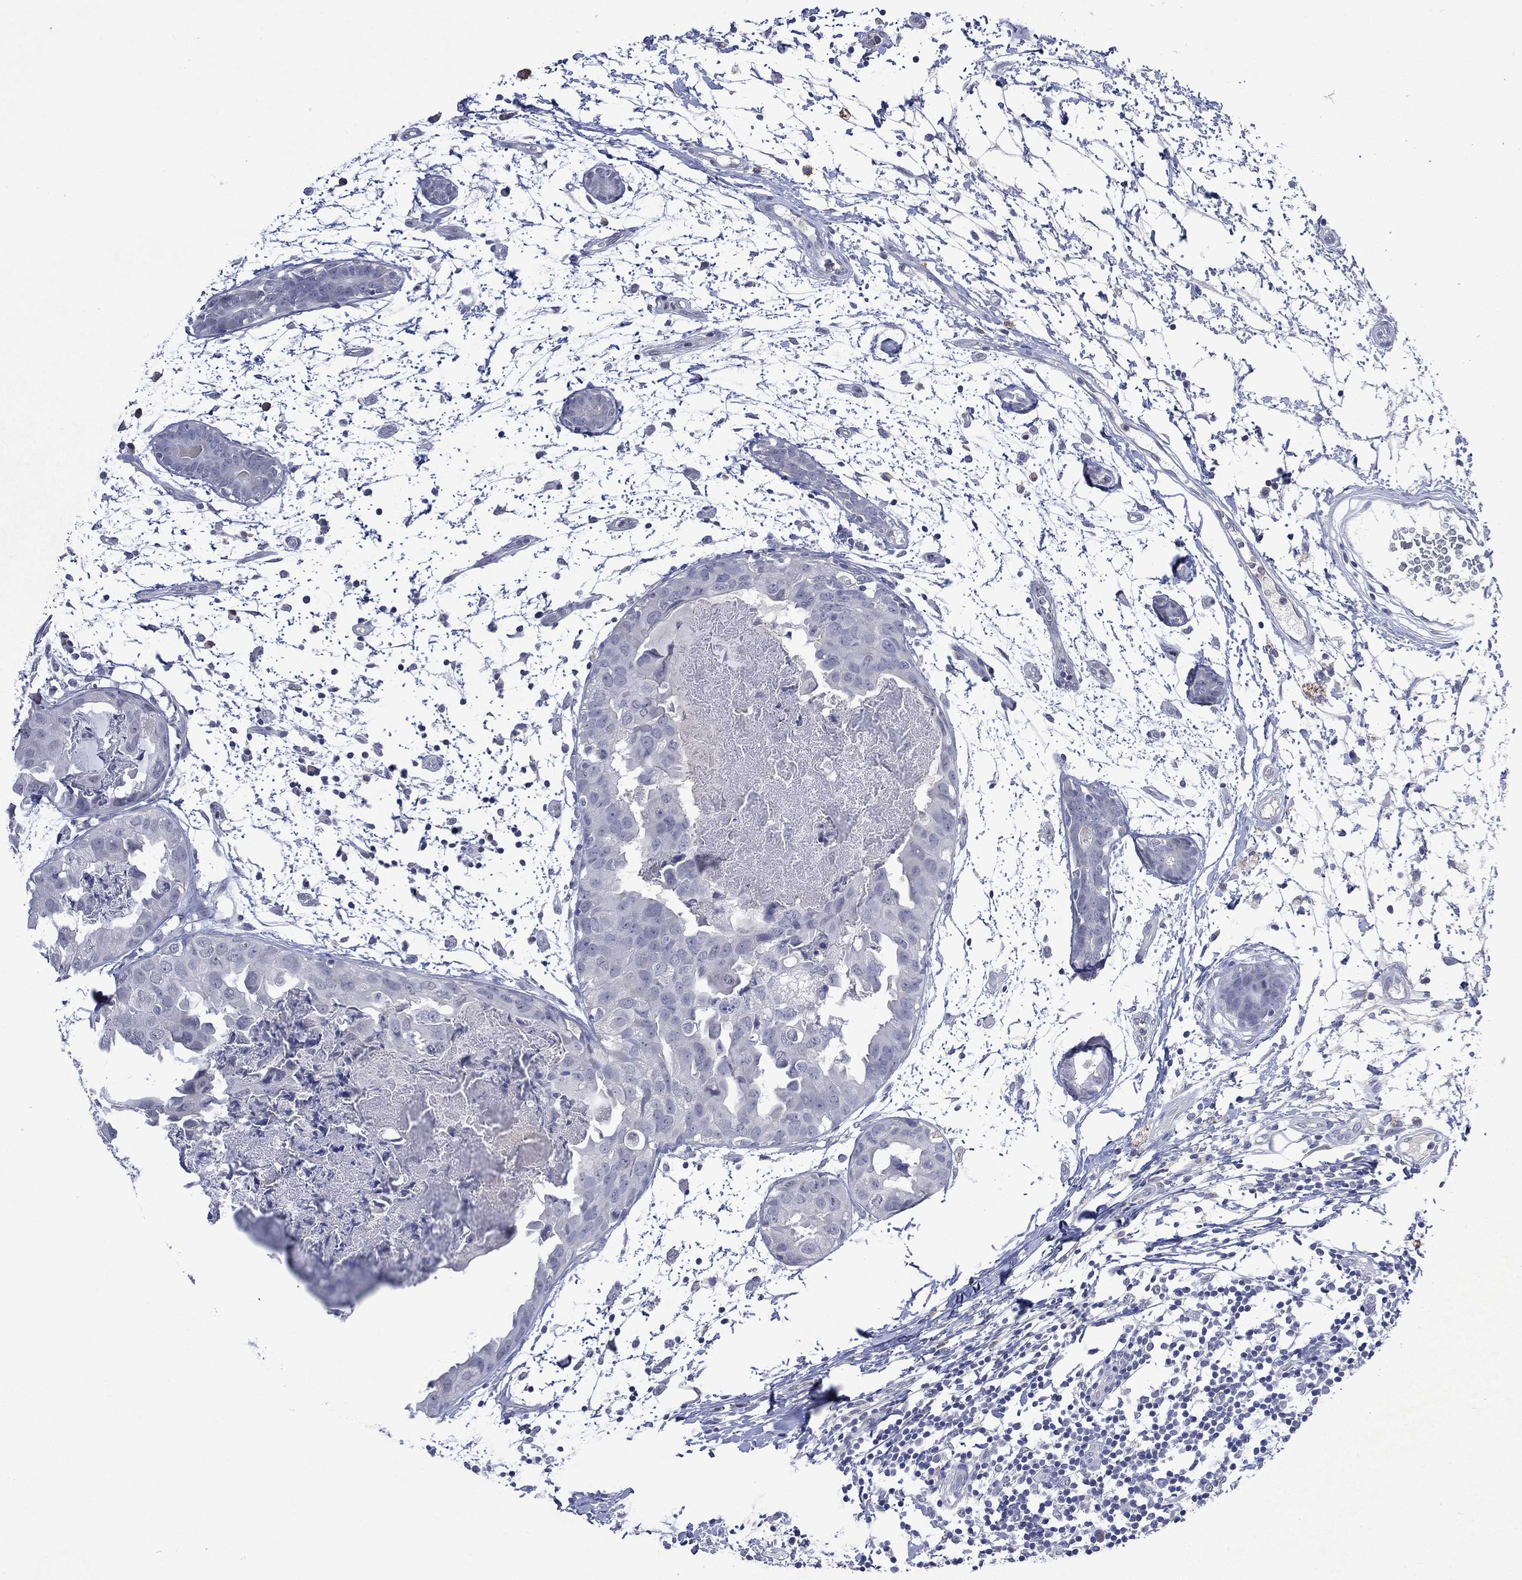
{"staining": {"intensity": "negative", "quantity": "none", "location": "none"}, "tissue": "breast cancer", "cell_type": "Tumor cells", "image_type": "cancer", "snomed": [{"axis": "morphology", "description": "Normal tissue, NOS"}, {"axis": "morphology", "description": "Duct carcinoma"}, {"axis": "topography", "description": "Breast"}], "caption": "Immunohistochemistry (IHC) of breast cancer (intraductal carcinoma) demonstrates no staining in tumor cells. Brightfield microscopy of immunohistochemistry stained with DAB (brown) and hematoxylin (blue), captured at high magnification.", "gene": "ASB10", "patient": {"sex": "female", "age": 40}}